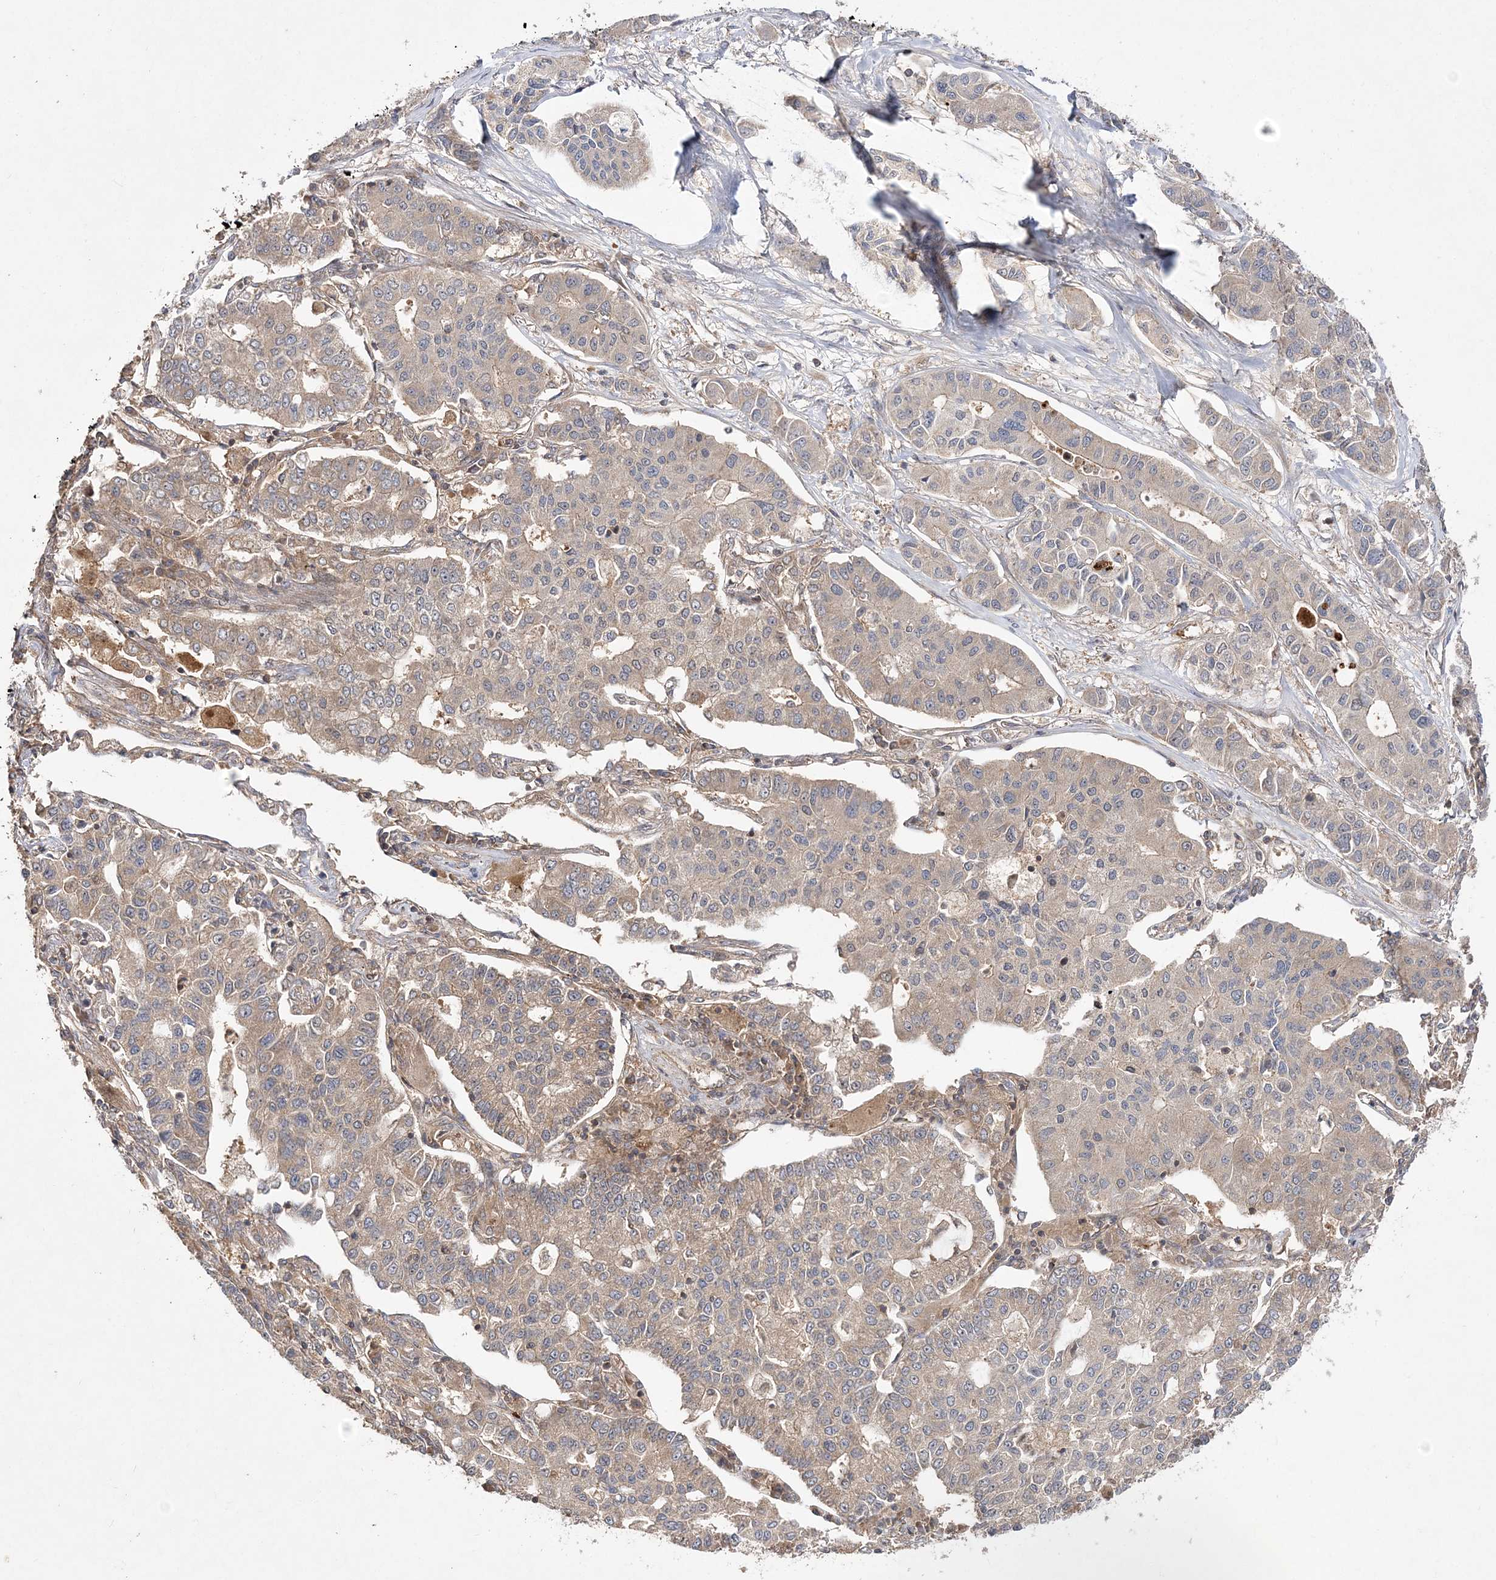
{"staining": {"intensity": "weak", "quantity": "25%-75%", "location": "cytoplasmic/membranous"}, "tissue": "lung cancer", "cell_type": "Tumor cells", "image_type": "cancer", "snomed": [{"axis": "morphology", "description": "Adenocarcinoma, NOS"}, {"axis": "topography", "description": "Lung"}], "caption": "Brown immunohistochemical staining in human adenocarcinoma (lung) demonstrates weak cytoplasmic/membranous positivity in about 25%-75% of tumor cells. Using DAB (brown) and hematoxylin (blue) stains, captured at high magnification using brightfield microscopy.", "gene": "TMEM9B", "patient": {"sex": "male", "age": 49}}